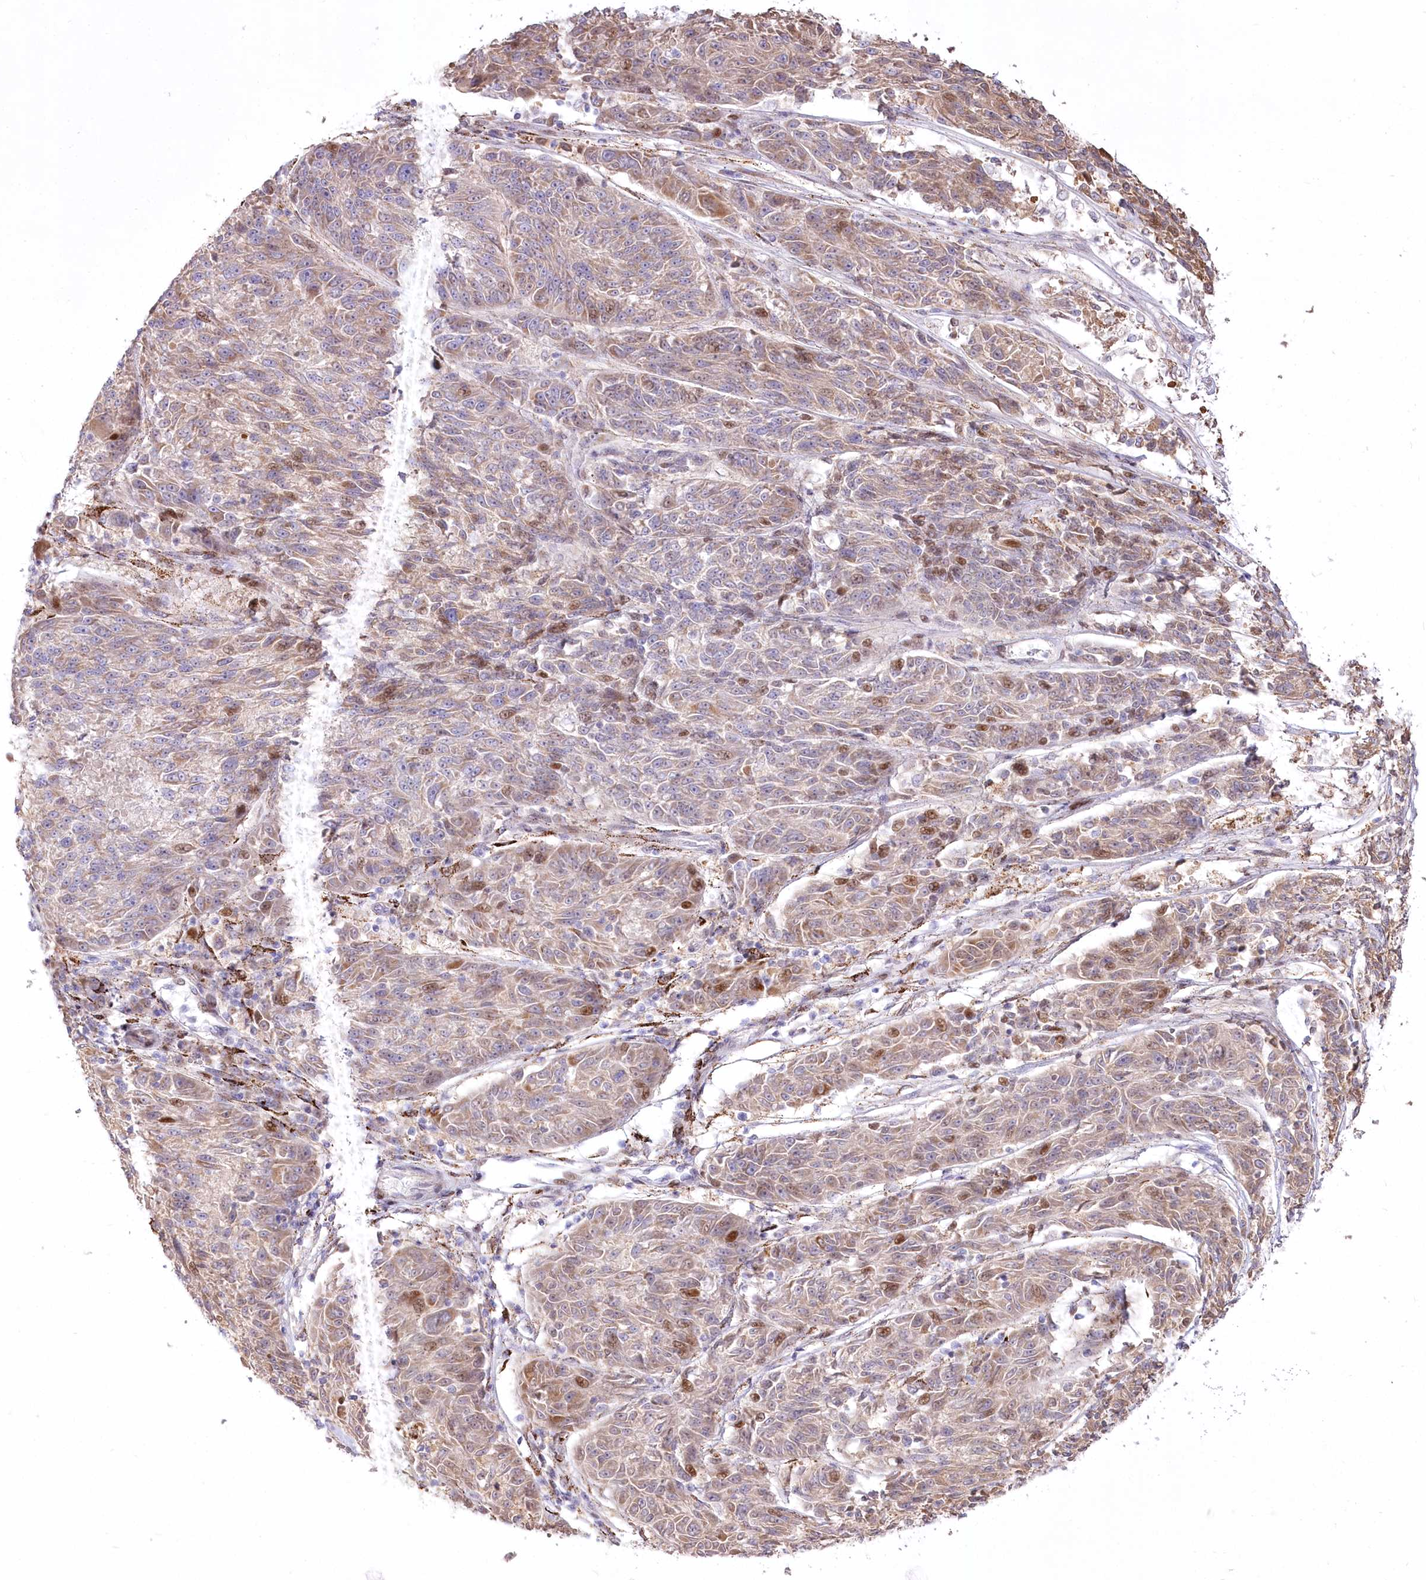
{"staining": {"intensity": "weak", "quantity": ">75%", "location": "cytoplasmic/membranous"}, "tissue": "melanoma", "cell_type": "Tumor cells", "image_type": "cancer", "snomed": [{"axis": "morphology", "description": "Malignant melanoma, NOS"}, {"axis": "topography", "description": "Skin"}], "caption": "A micrograph showing weak cytoplasmic/membranous positivity in about >75% of tumor cells in melanoma, as visualized by brown immunohistochemical staining.", "gene": "CEP164", "patient": {"sex": "male", "age": 53}}